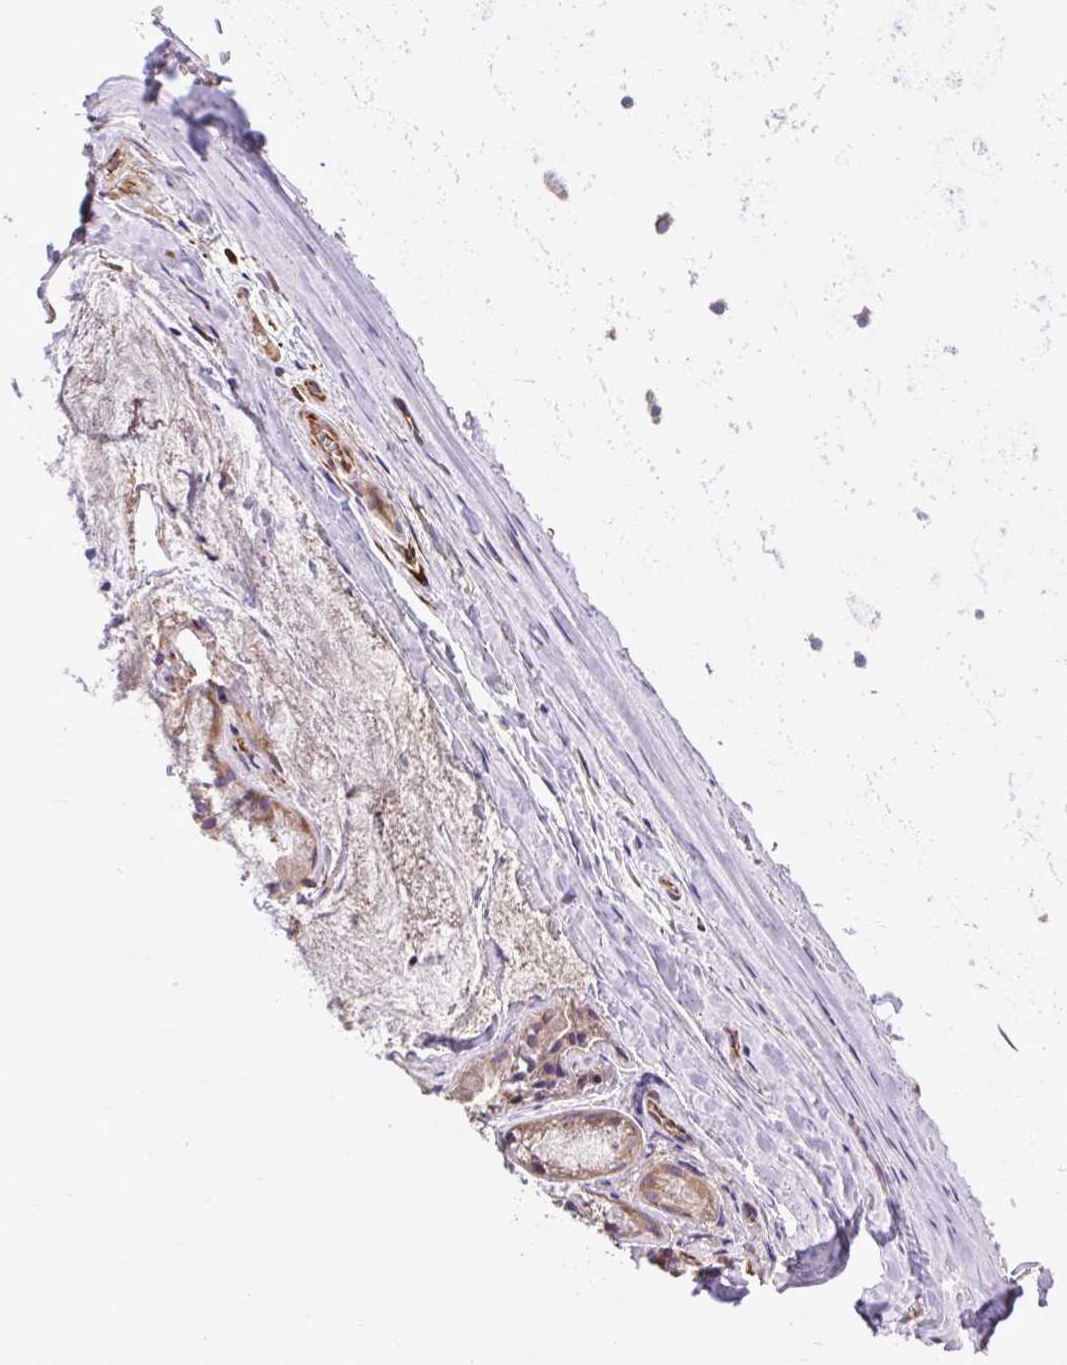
{"staining": {"intensity": "negative", "quantity": "none", "location": "none"}, "tissue": "soft tissue", "cell_type": "Fibroblasts", "image_type": "normal", "snomed": [{"axis": "morphology", "description": "Normal tissue, NOS"}, {"axis": "topography", "description": "Cartilage tissue"}, {"axis": "topography", "description": "Nasopharynx"}, {"axis": "topography", "description": "Thyroid gland"}], "caption": "DAB immunohistochemical staining of benign soft tissue reveals no significant expression in fibroblasts. (Immunohistochemistry (ihc), brightfield microscopy, high magnification).", "gene": "PAIP2", "patient": {"sex": "male", "age": 63}}